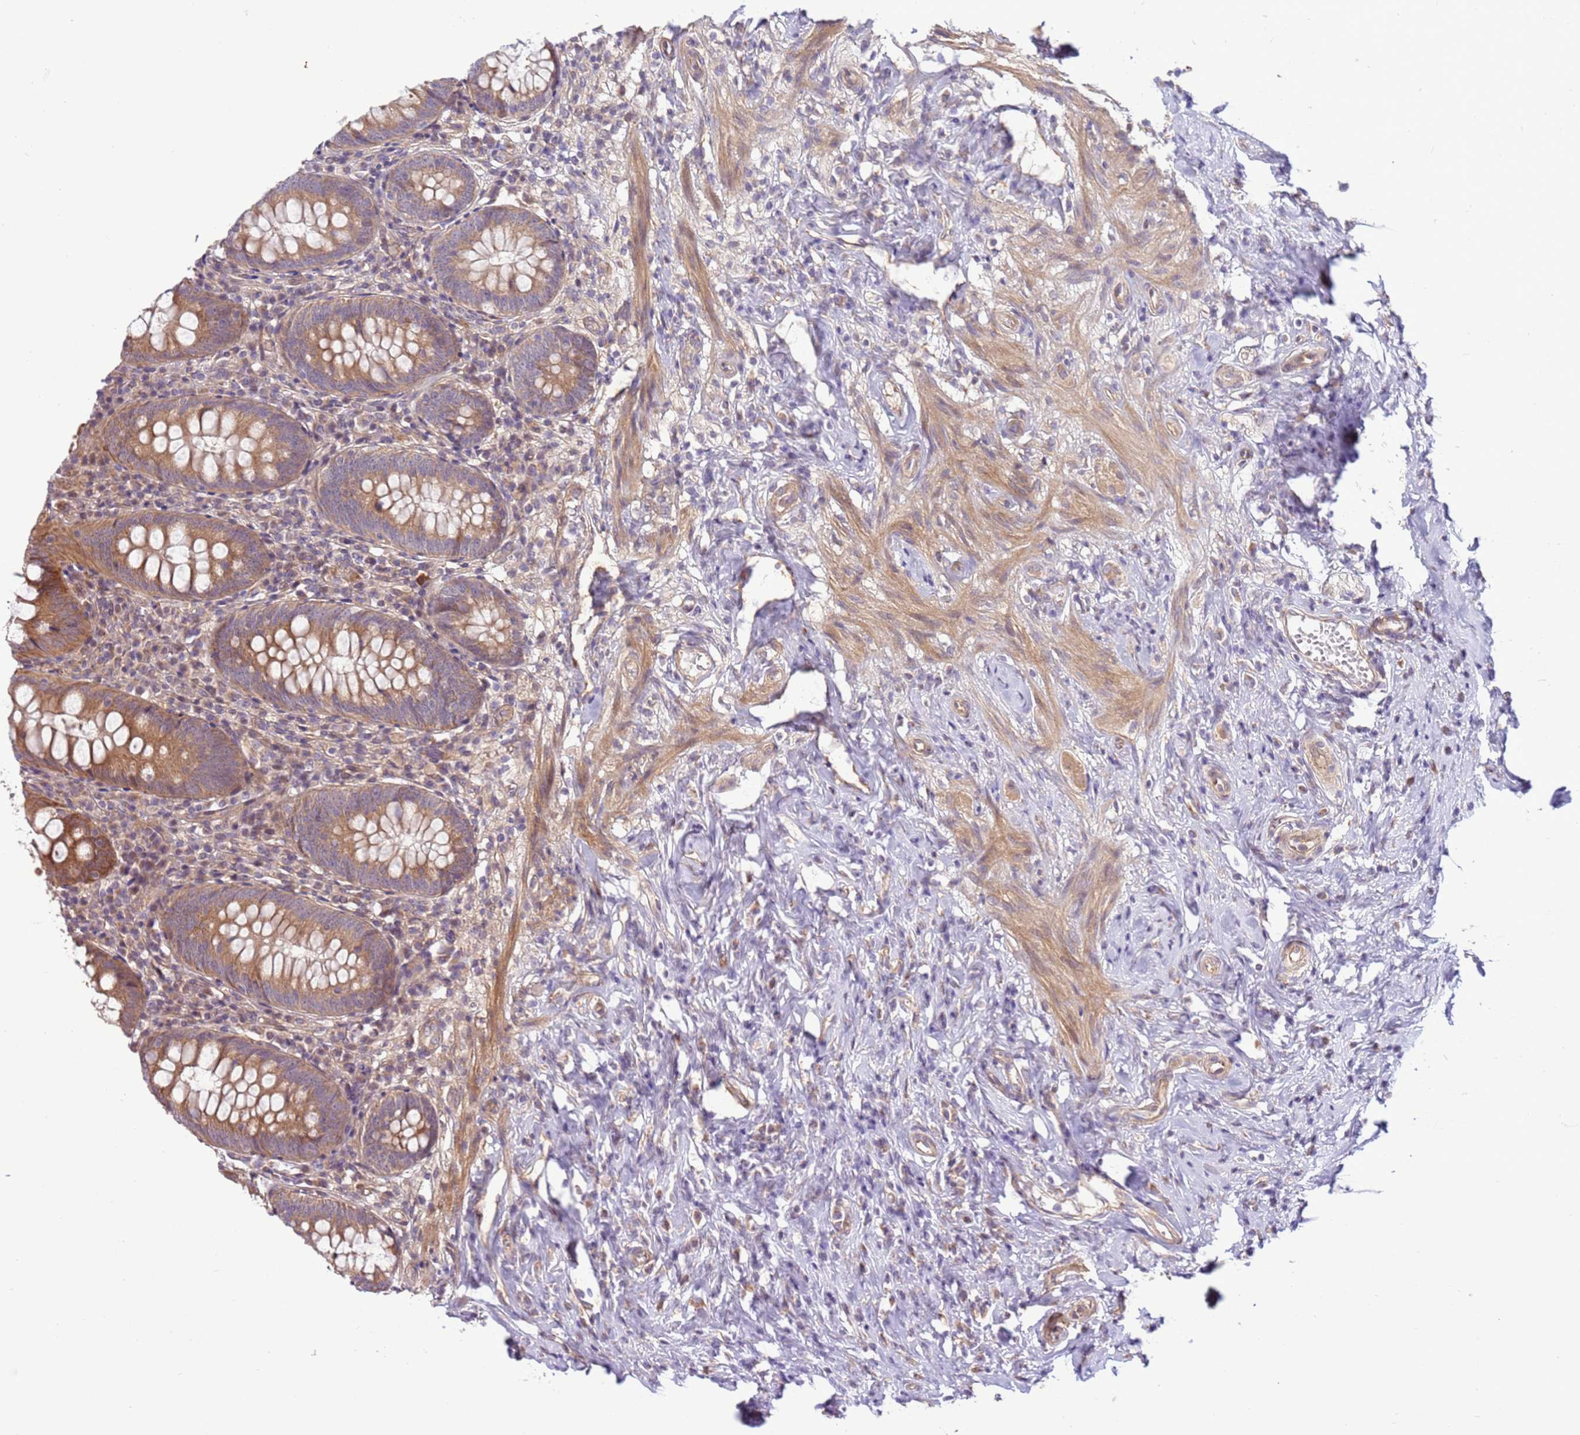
{"staining": {"intensity": "moderate", "quantity": ">75%", "location": "cytoplasmic/membranous"}, "tissue": "appendix", "cell_type": "Glandular cells", "image_type": "normal", "snomed": [{"axis": "morphology", "description": "Normal tissue, NOS"}, {"axis": "topography", "description": "Appendix"}], "caption": "A brown stain labels moderate cytoplasmic/membranous positivity of a protein in glandular cells of benign appendix. The protein of interest is shown in brown color, while the nuclei are stained blue.", "gene": "SCARA3", "patient": {"sex": "female", "age": 54}}